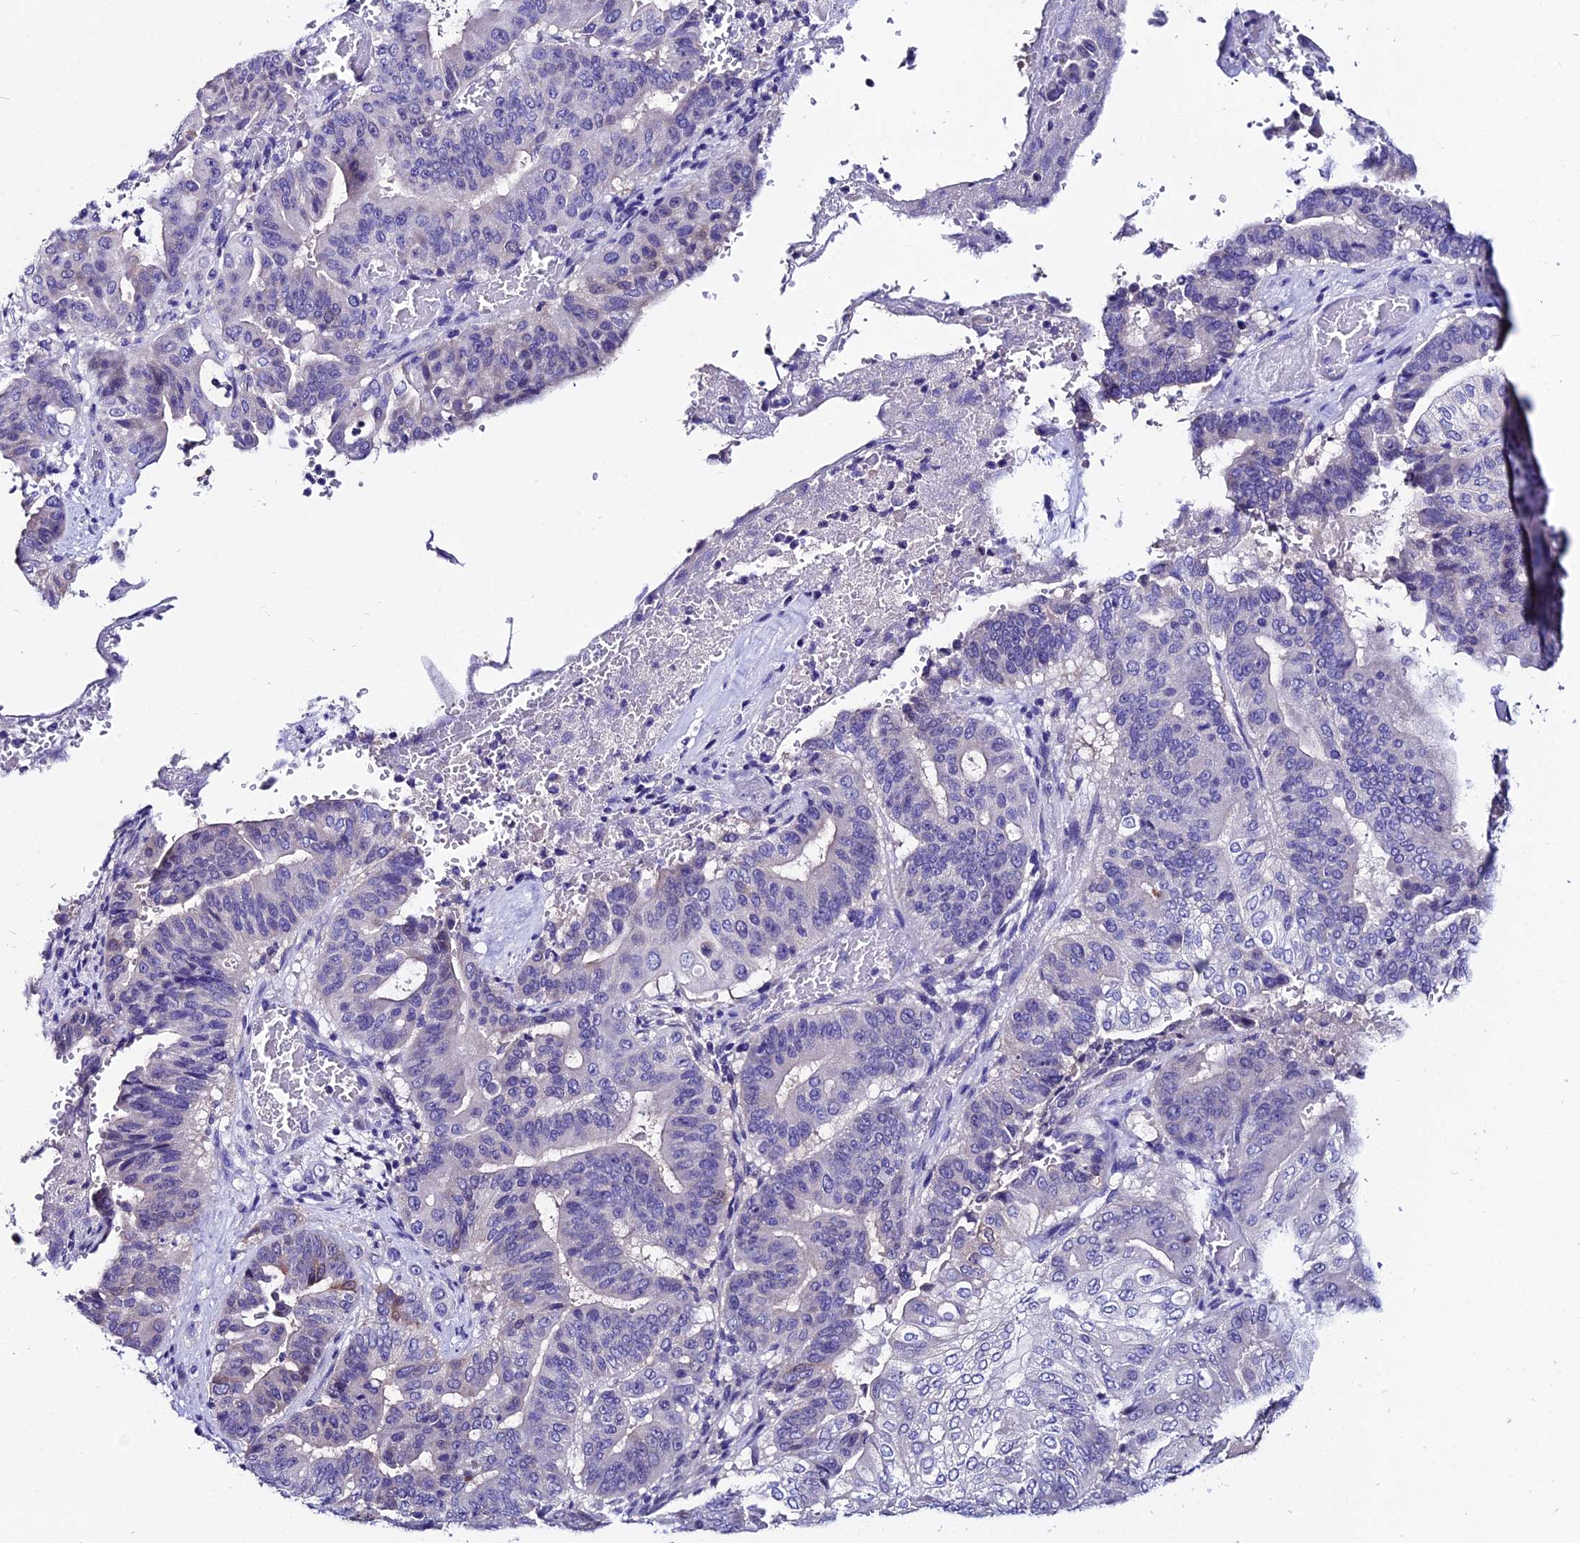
{"staining": {"intensity": "negative", "quantity": "none", "location": "none"}, "tissue": "pancreatic cancer", "cell_type": "Tumor cells", "image_type": "cancer", "snomed": [{"axis": "morphology", "description": "Adenocarcinoma, NOS"}, {"axis": "topography", "description": "Pancreas"}], "caption": "Immunohistochemistry (IHC) of human pancreatic cancer (adenocarcinoma) demonstrates no staining in tumor cells.", "gene": "LGALS7", "patient": {"sex": "female", "age": 77}}